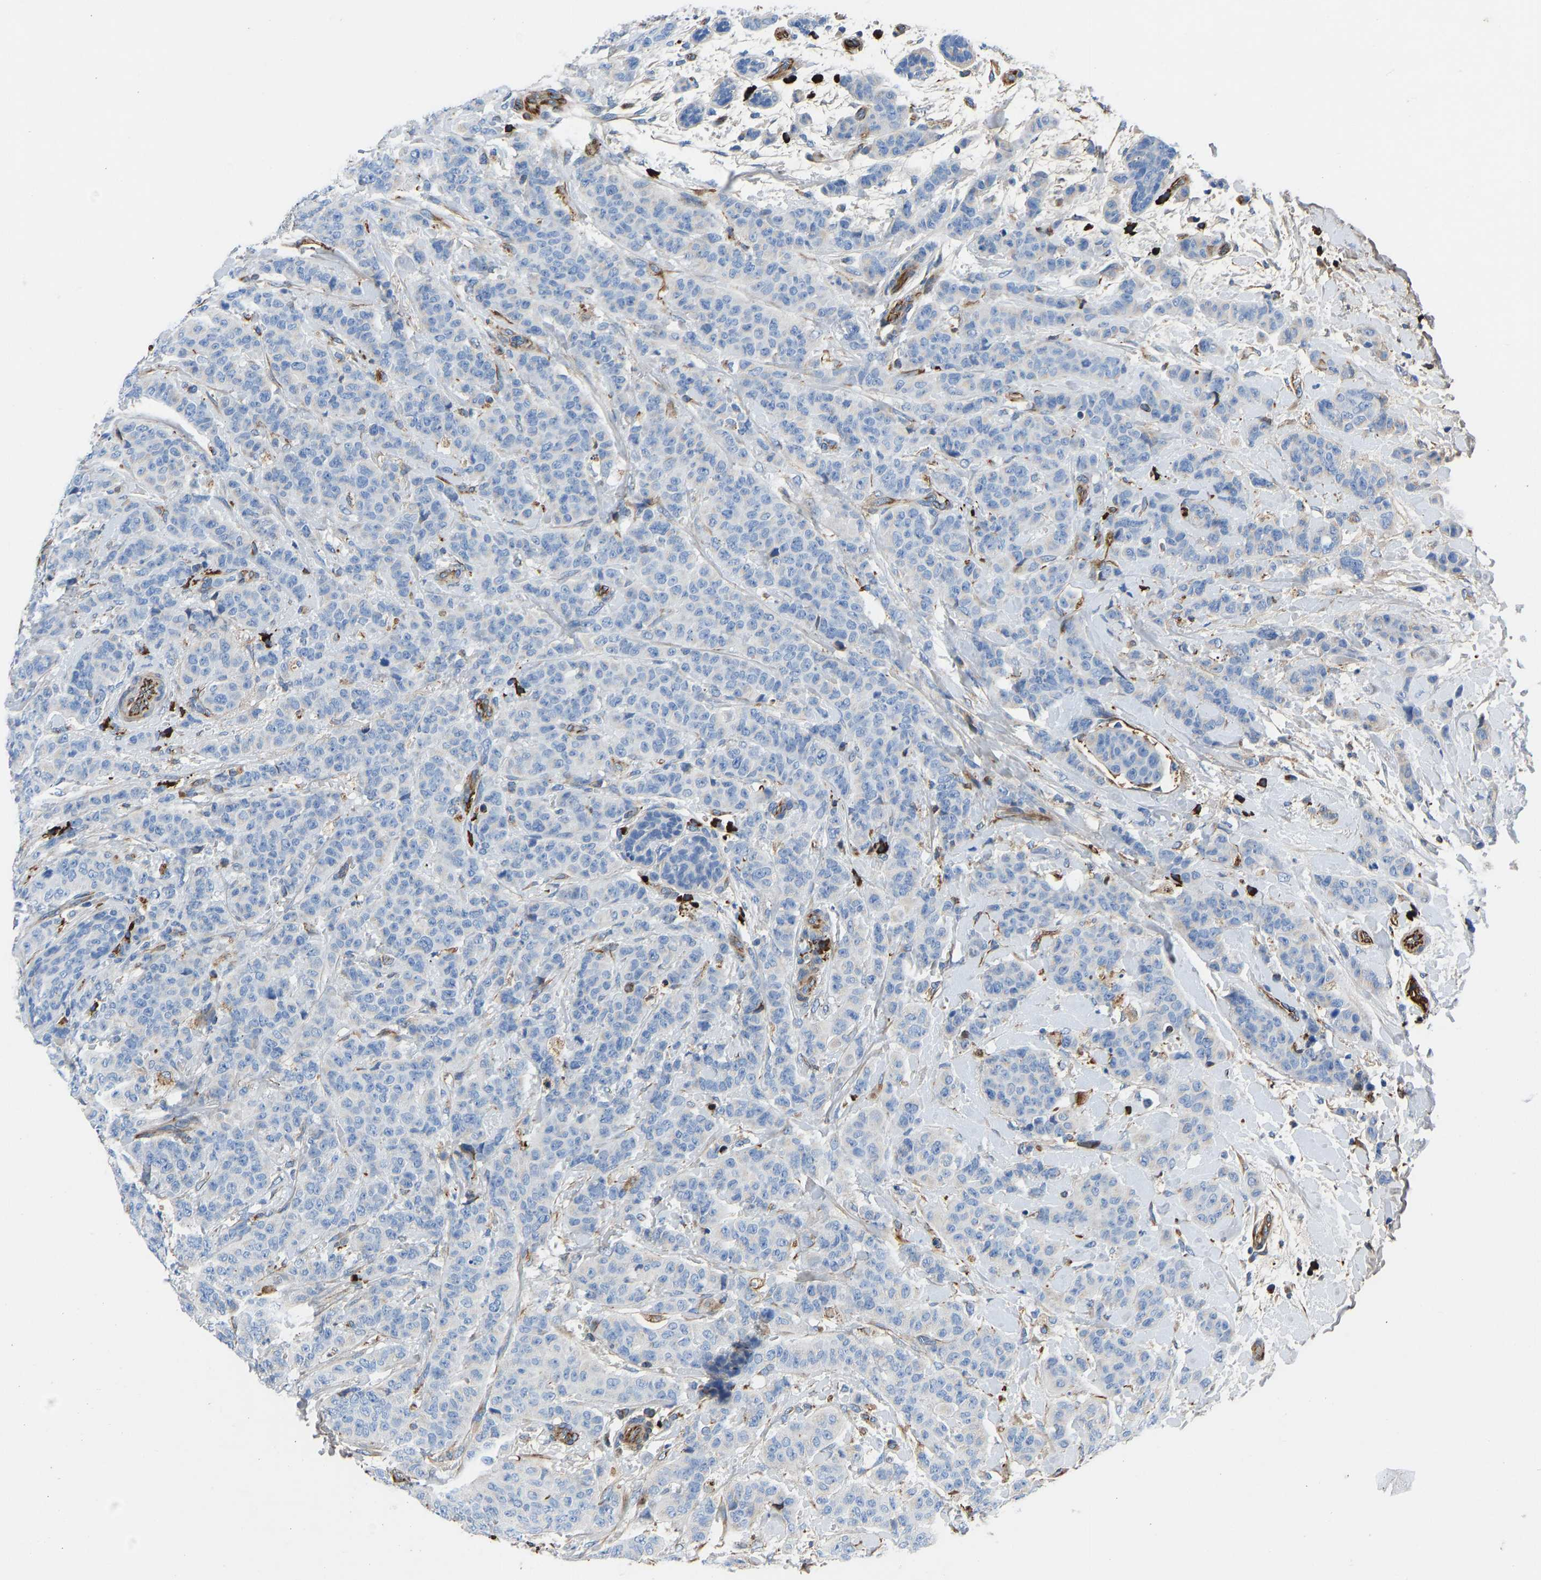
{"staining": {"intensity": "negative", "quantity": "none", "location": "none"}, "tissue": "breast cancer", "cell_type": "Tumor cells", "image_type": "cancer", "snomed": [{"axis": "morphology", "description": "Normal tissue, NOS"}, {"axis": "morphology", "description": "Duct carcinoma"}, {"axis": "topography", "description": "Breast"}], "caption": "This is an immunohistochemistry (IHC) histopathology image of breast cancer (infiltrating ductal carcinoma). There is no positivity in tumor cells.", "gene": "HSPG2", "patient": {"sex": "female", "age": 40}}